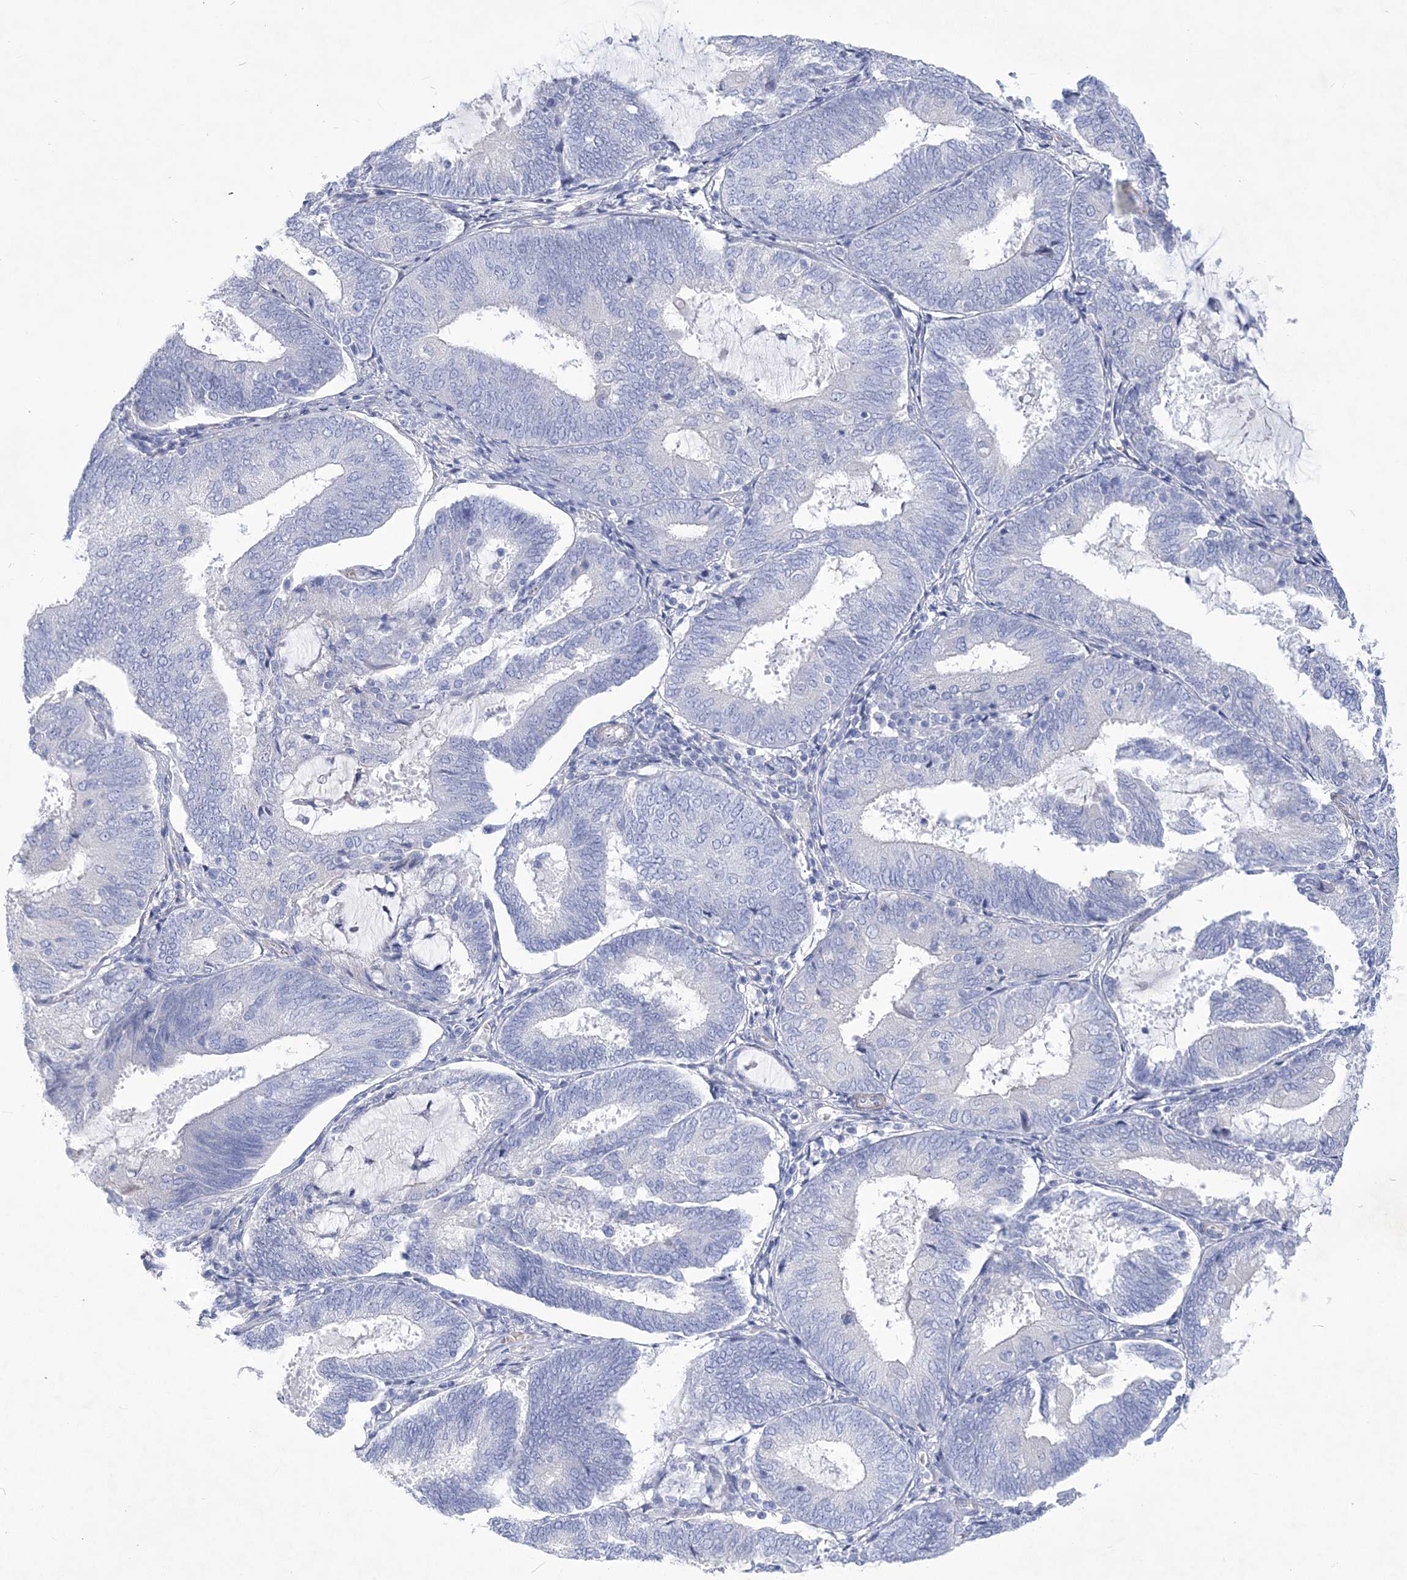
{"staining": {"intensity": "negative", "quantity": "none", "location": "none"}, "tissue": "endometrial cancer", "cell_type": "Tumor cells", "image_type": "cancer", "snomed": [{"axis": "morphology", "description": "Adenocarcinoma, NOS"}, {"axis": "topography", "description": "Endometrium"}], "caption": "A photomicrograph of endometrial cancer (adenocarcinoma) stained for a protein demonstrates no brown staining in tumor cells. Nuclei are stained in blue.", "gene": "WDR74", "patient": {"sex": "female", "age": 81}}